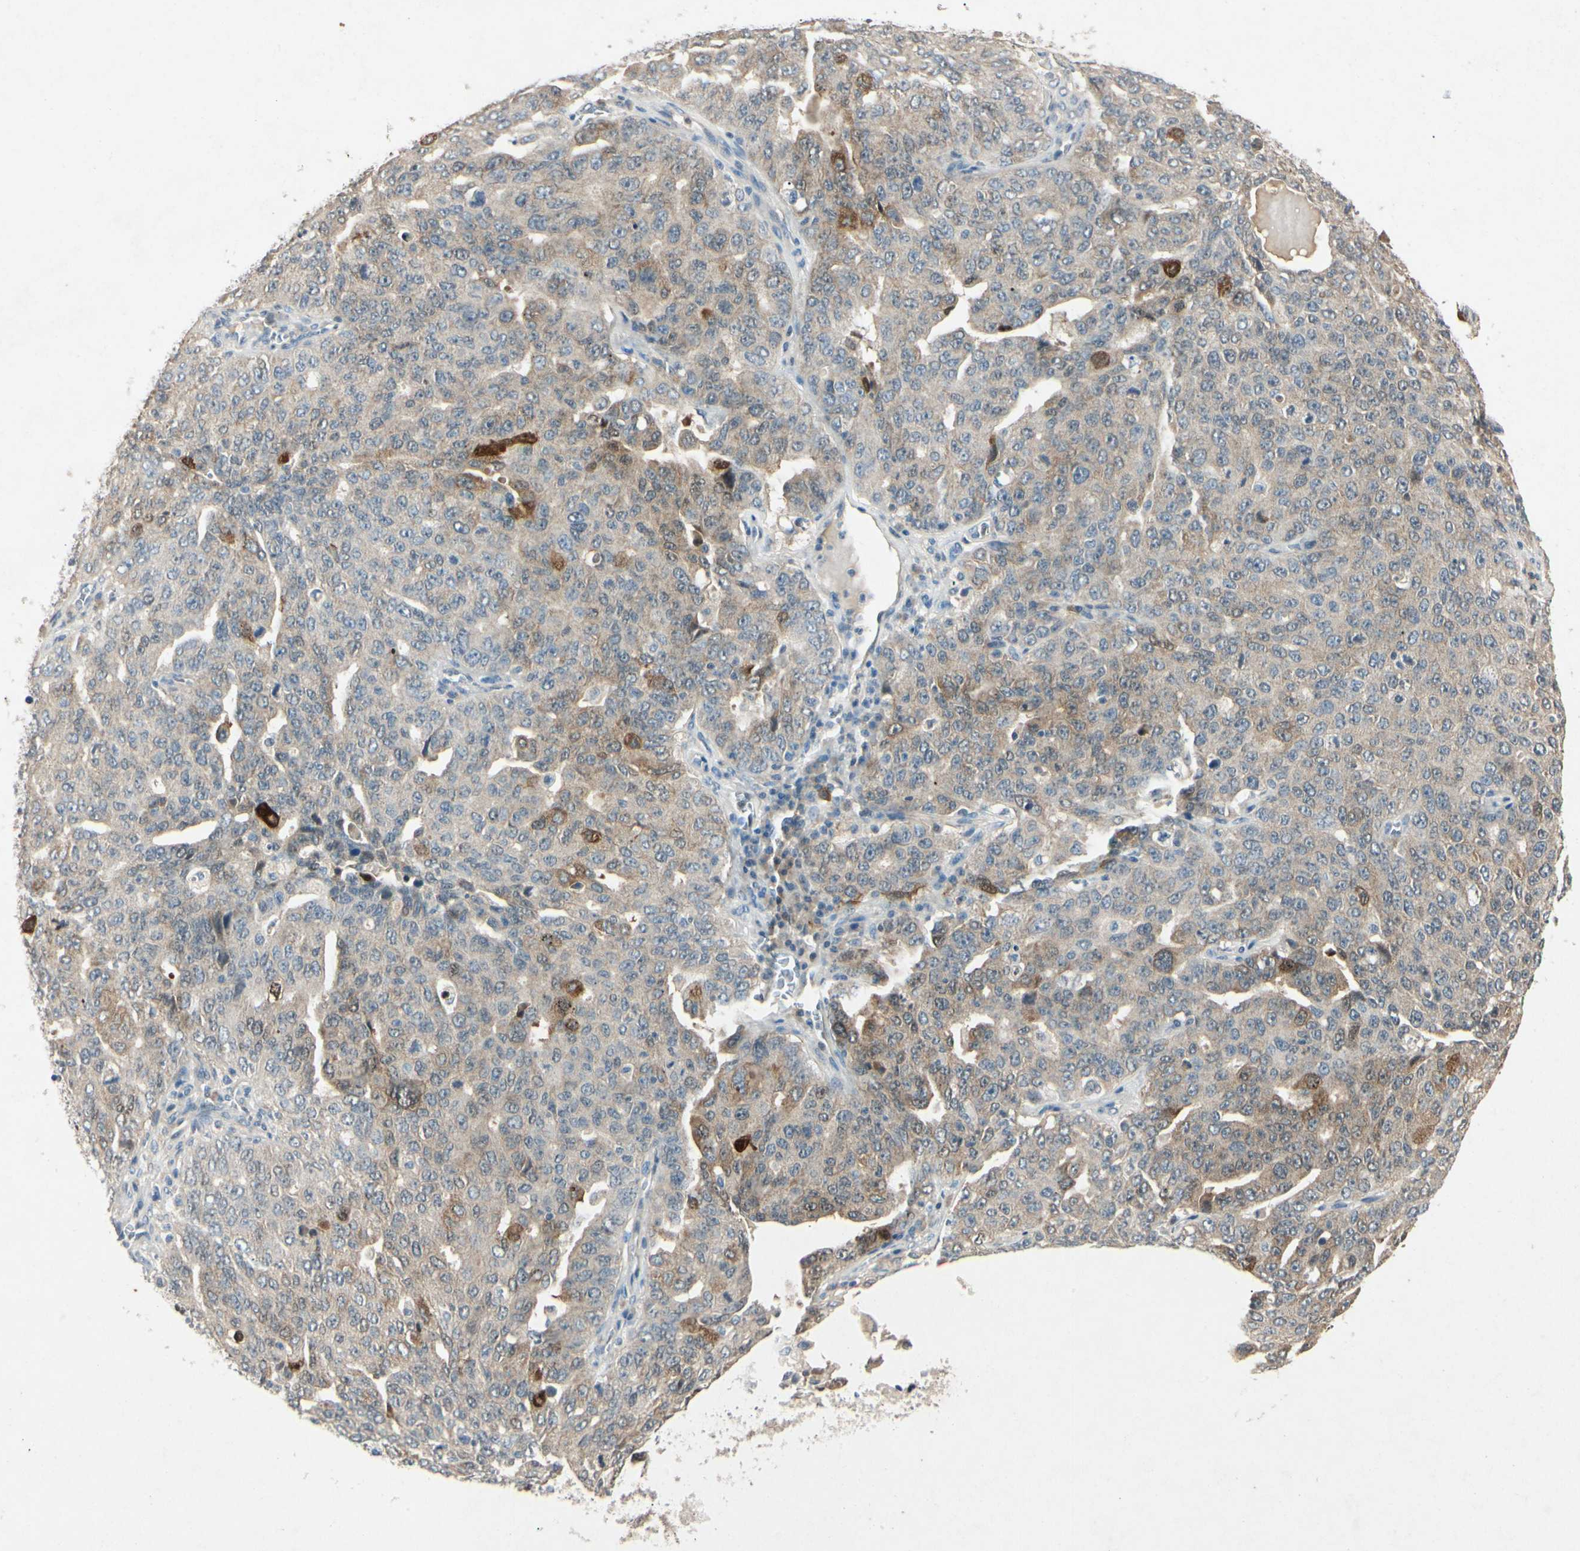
{"staining": {"intensity": "weak", "quantity": "25%-75%", "location": "cytoplasmic/membranous"}, "tissue": "ovarian cancer", "cell_type": "Tumor cells", "image_type": "cancer", "snomed": [{"axis": "morphology", "description": "Carcinoma, endometroid"}, {"axis": "topography", "description": "Ovary"}], "caption": "Immunohistochemistry (IHC) photomicrograph of neoplastic tissue: ovarian cancer stained using immunohistochemistry (IHC) demonstrates low levels of weak protein expression localized specifically in the cytoplasmic/membranous of tumor cells, appearing as a cytoplasmic/membranous brown color.", "gene": "HSPA1B", "patient": {"sex": "female", "age": 62}}